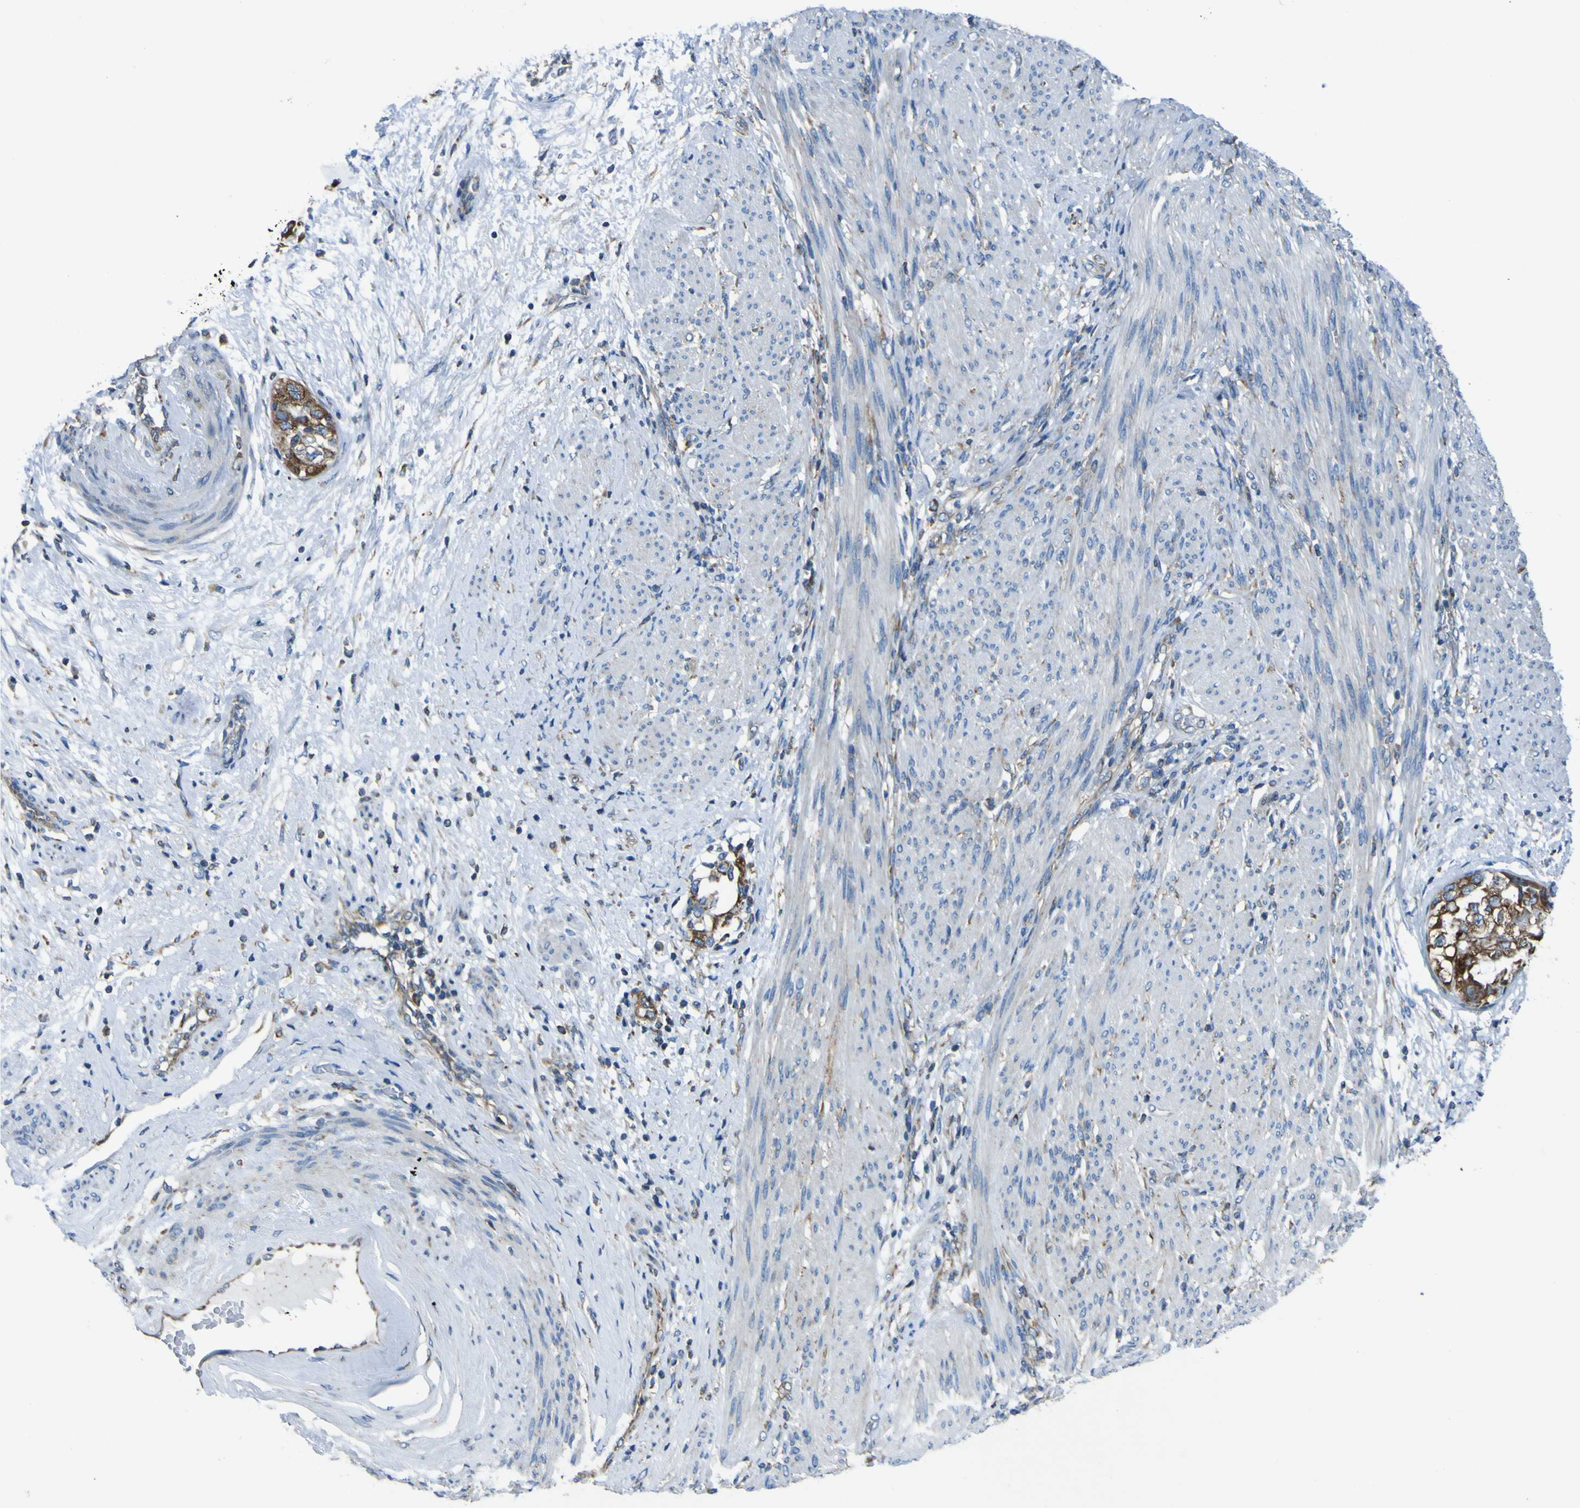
{"staining": {"intensity": "strong", "quantity": ">75%", "location": "cytoplasmic/membranous"}, "tissue": "endometrial cancer", "cell_type": "Tumor cells", "image_type": "cancer", "snomed": [{"axis": "morphology", "description": "Adenocarcinoma, NOS"}, {"axis": "topography", "description": "Endometrium"}], "caption": "Endometrial cancer tissue shows strong cytoplasmic/membranous staining in approximately >75% of tumor cells (Brightfield microscopy of DAB IHC at high magnification).", "gene": "STIM1", "patient": {"sex": "female", "age": 85}}